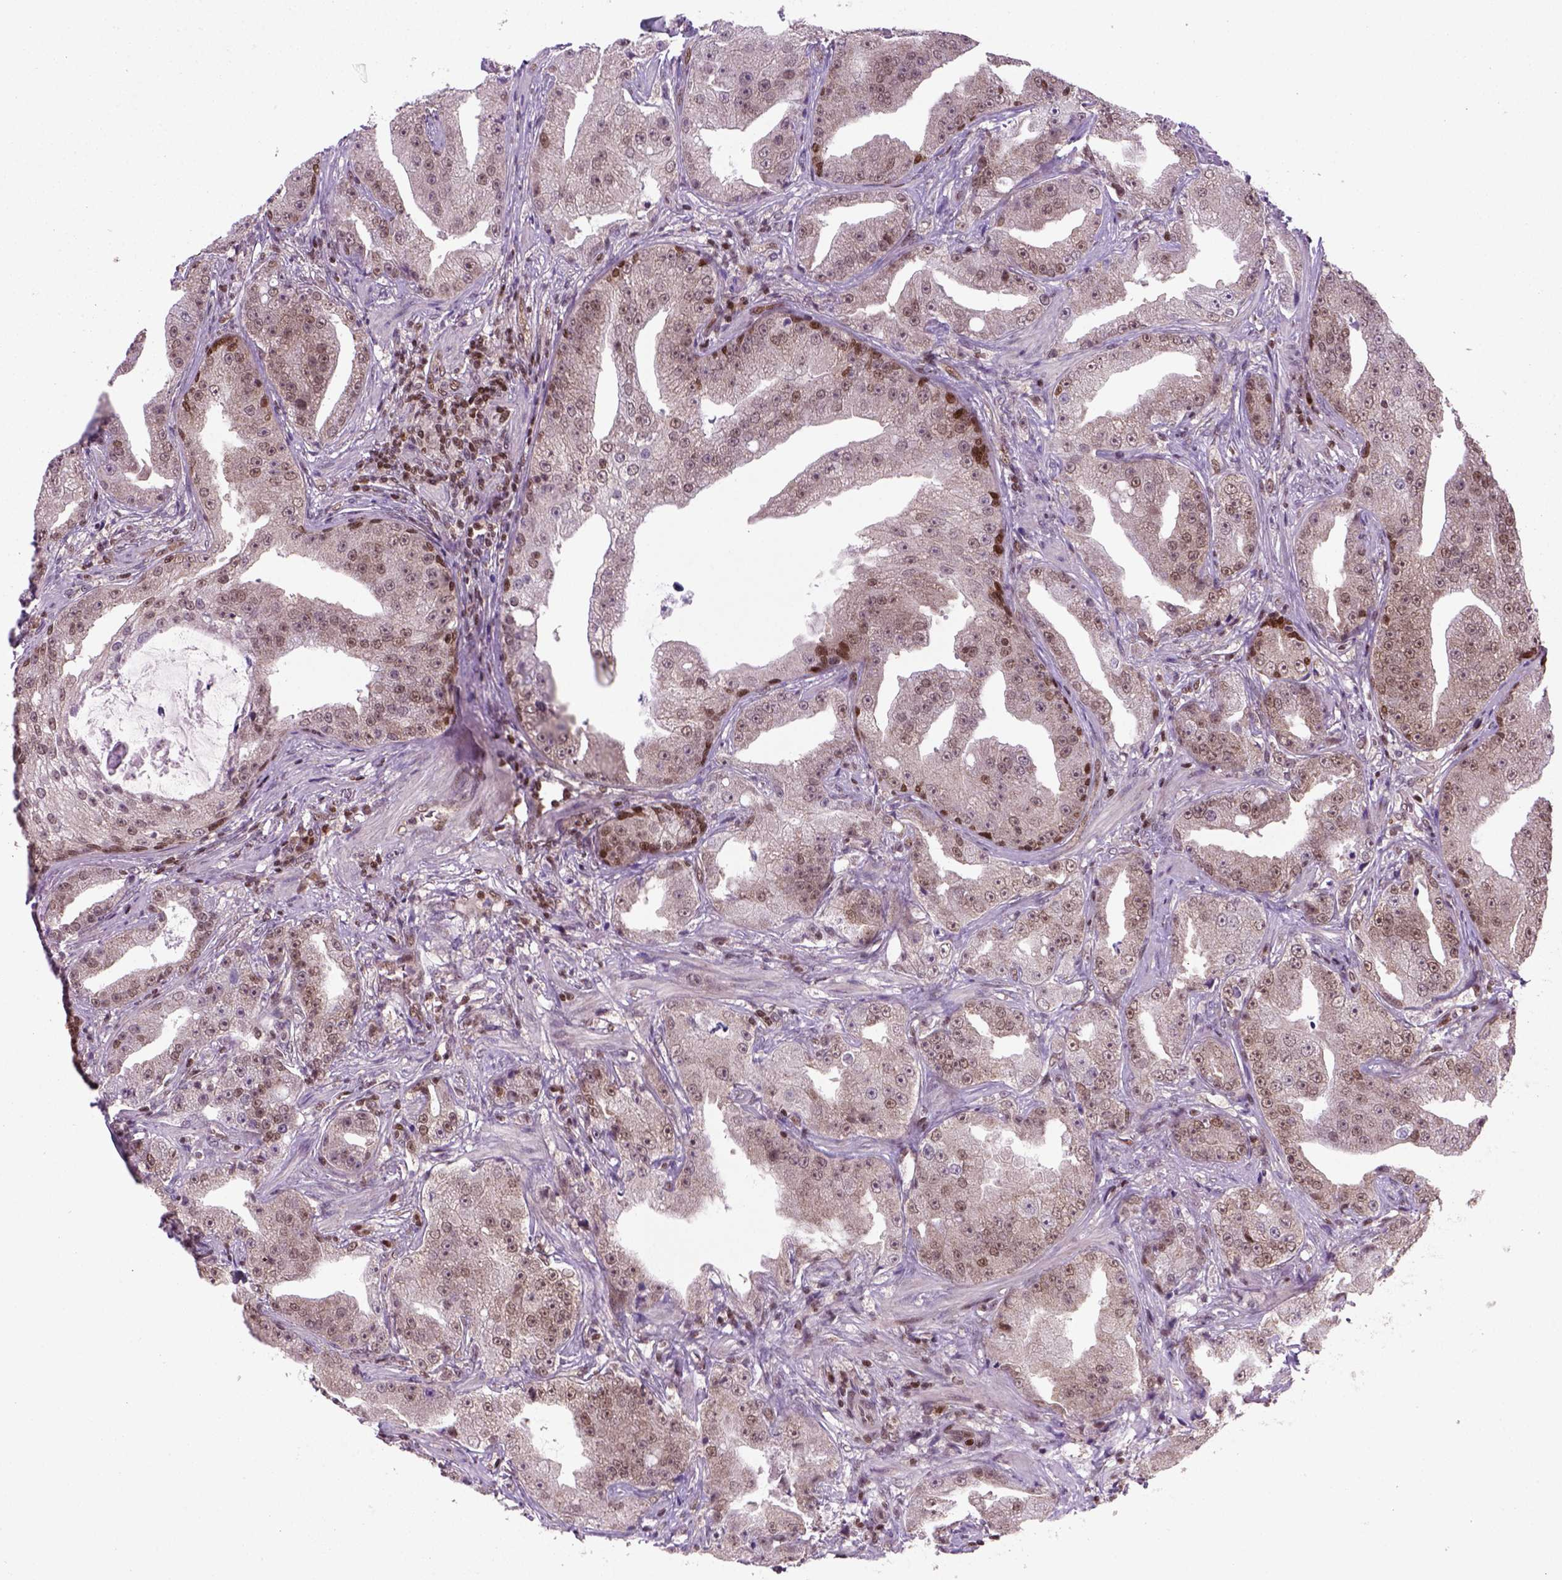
{"staining": {"intensity": "weak", "quantity": ">75%", "location": "nuclear"}, "tissue": "prostate cancer", "cell_type": "Tumor cells", "image_type": "cancer", "snomed": [{"axis": "morphology", "description": "Adenocarcinoma, Low grade"}, {"axis": "topography", "description": "Prostate"}], "caption": "This histopathology image exhibits IHC staining of prostate adenocarcinoma (low-grade), with low weak nuclear expression in approximately >75% of tumor cells.", "gene": "MGMT", "patient": {"sex": "male", "age": 62}}